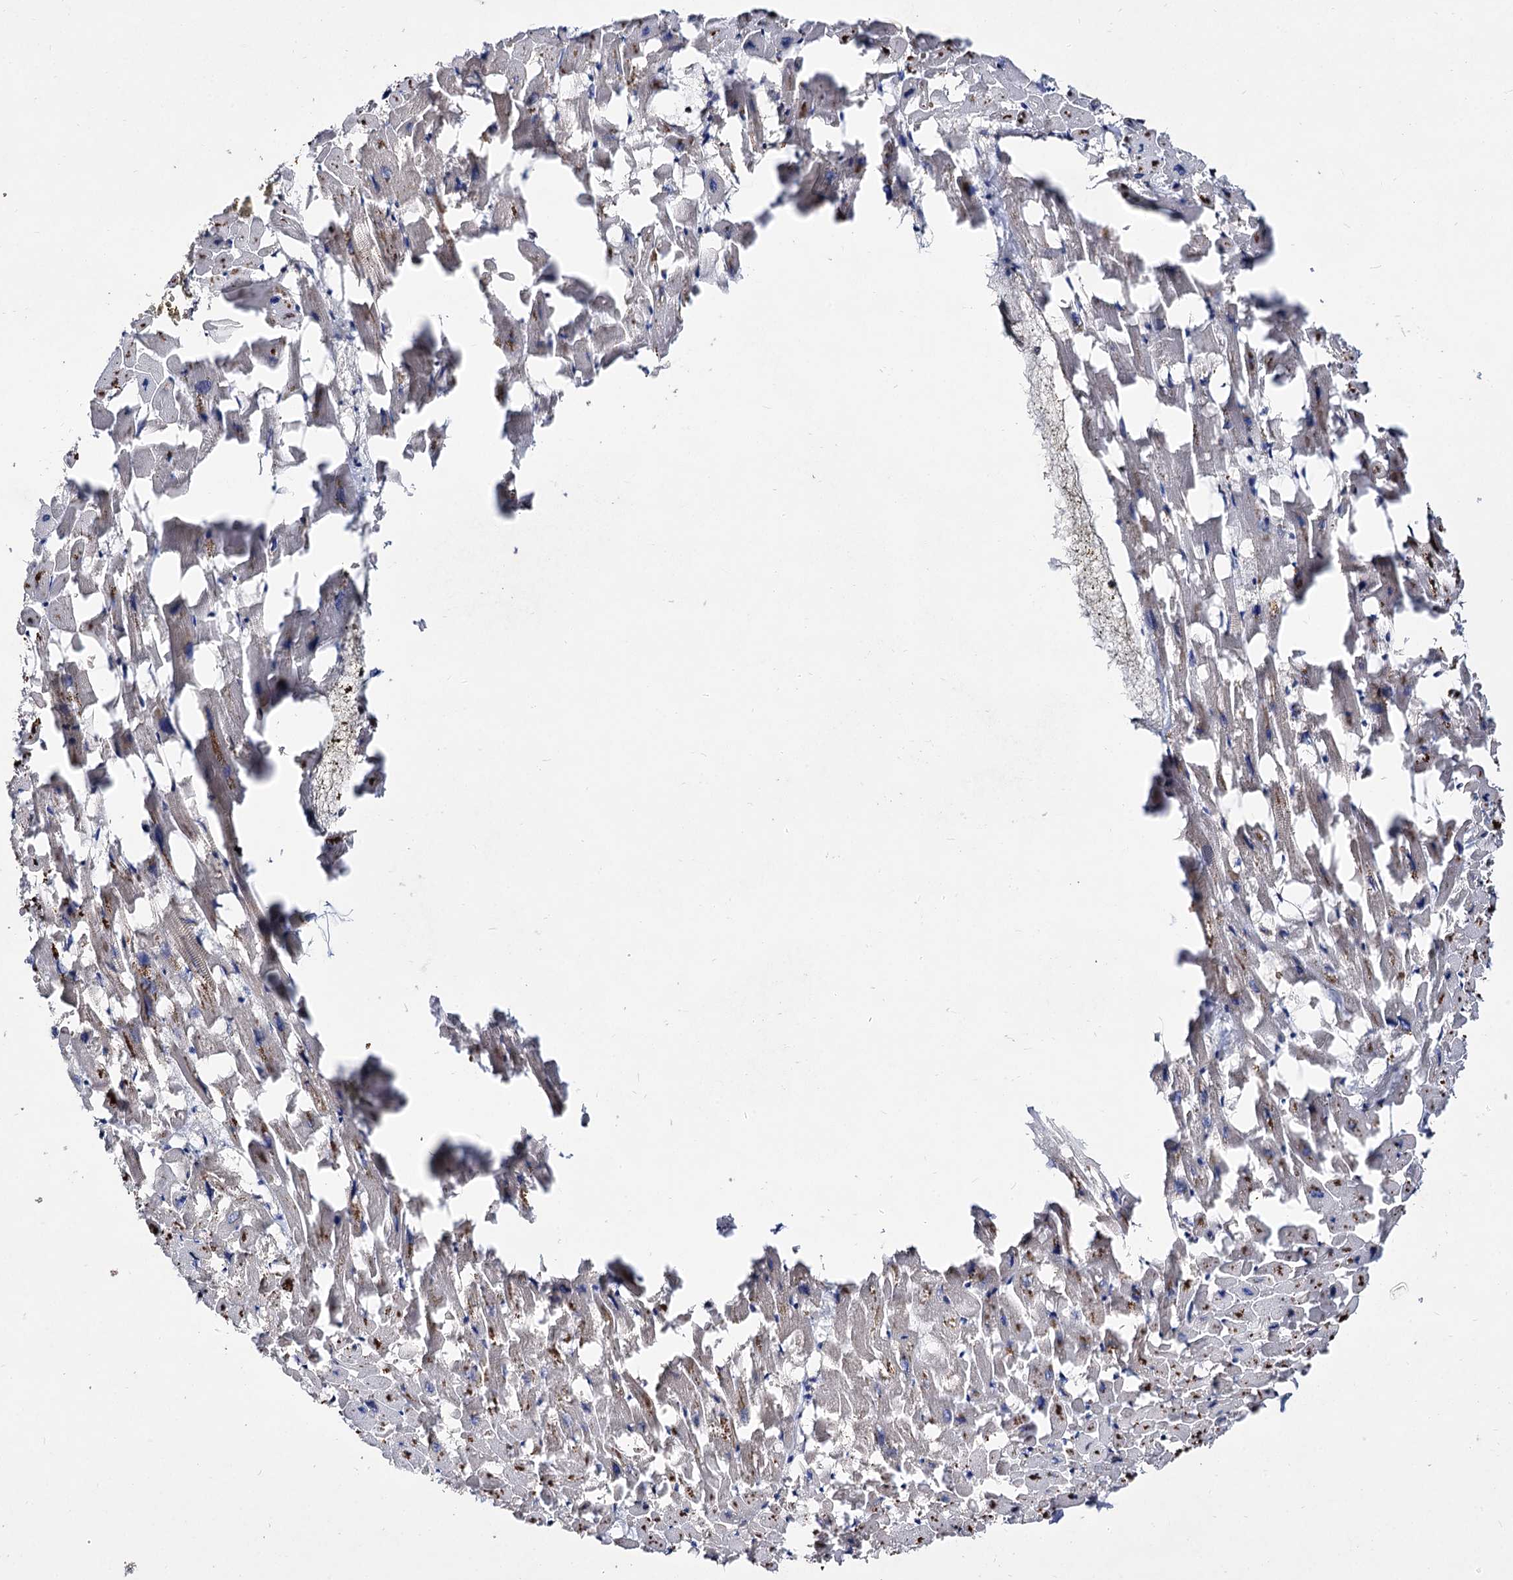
{"staining": {"intensity": "moderate", "quantity": "<25%", "location": "cytoplasmic/membranous"}, "tissue": "heart muscle", "cell_type": "Cardiomyocytes", "image_type": "normal", "snomed": [{"axis": "morphology", "description": "Normal tissue, NOS"}, {"axis": "topography", "description": "Heart"}], "caption": "DAB immunohistochemical staining of unremarkable human heart muscle exhibits moderate cytoplasmic/membranous protein positivity in approximately <25% of cardiomyocytes.", "gene": "ACTR6", "patient": {"sex": "female", "age": 64}}